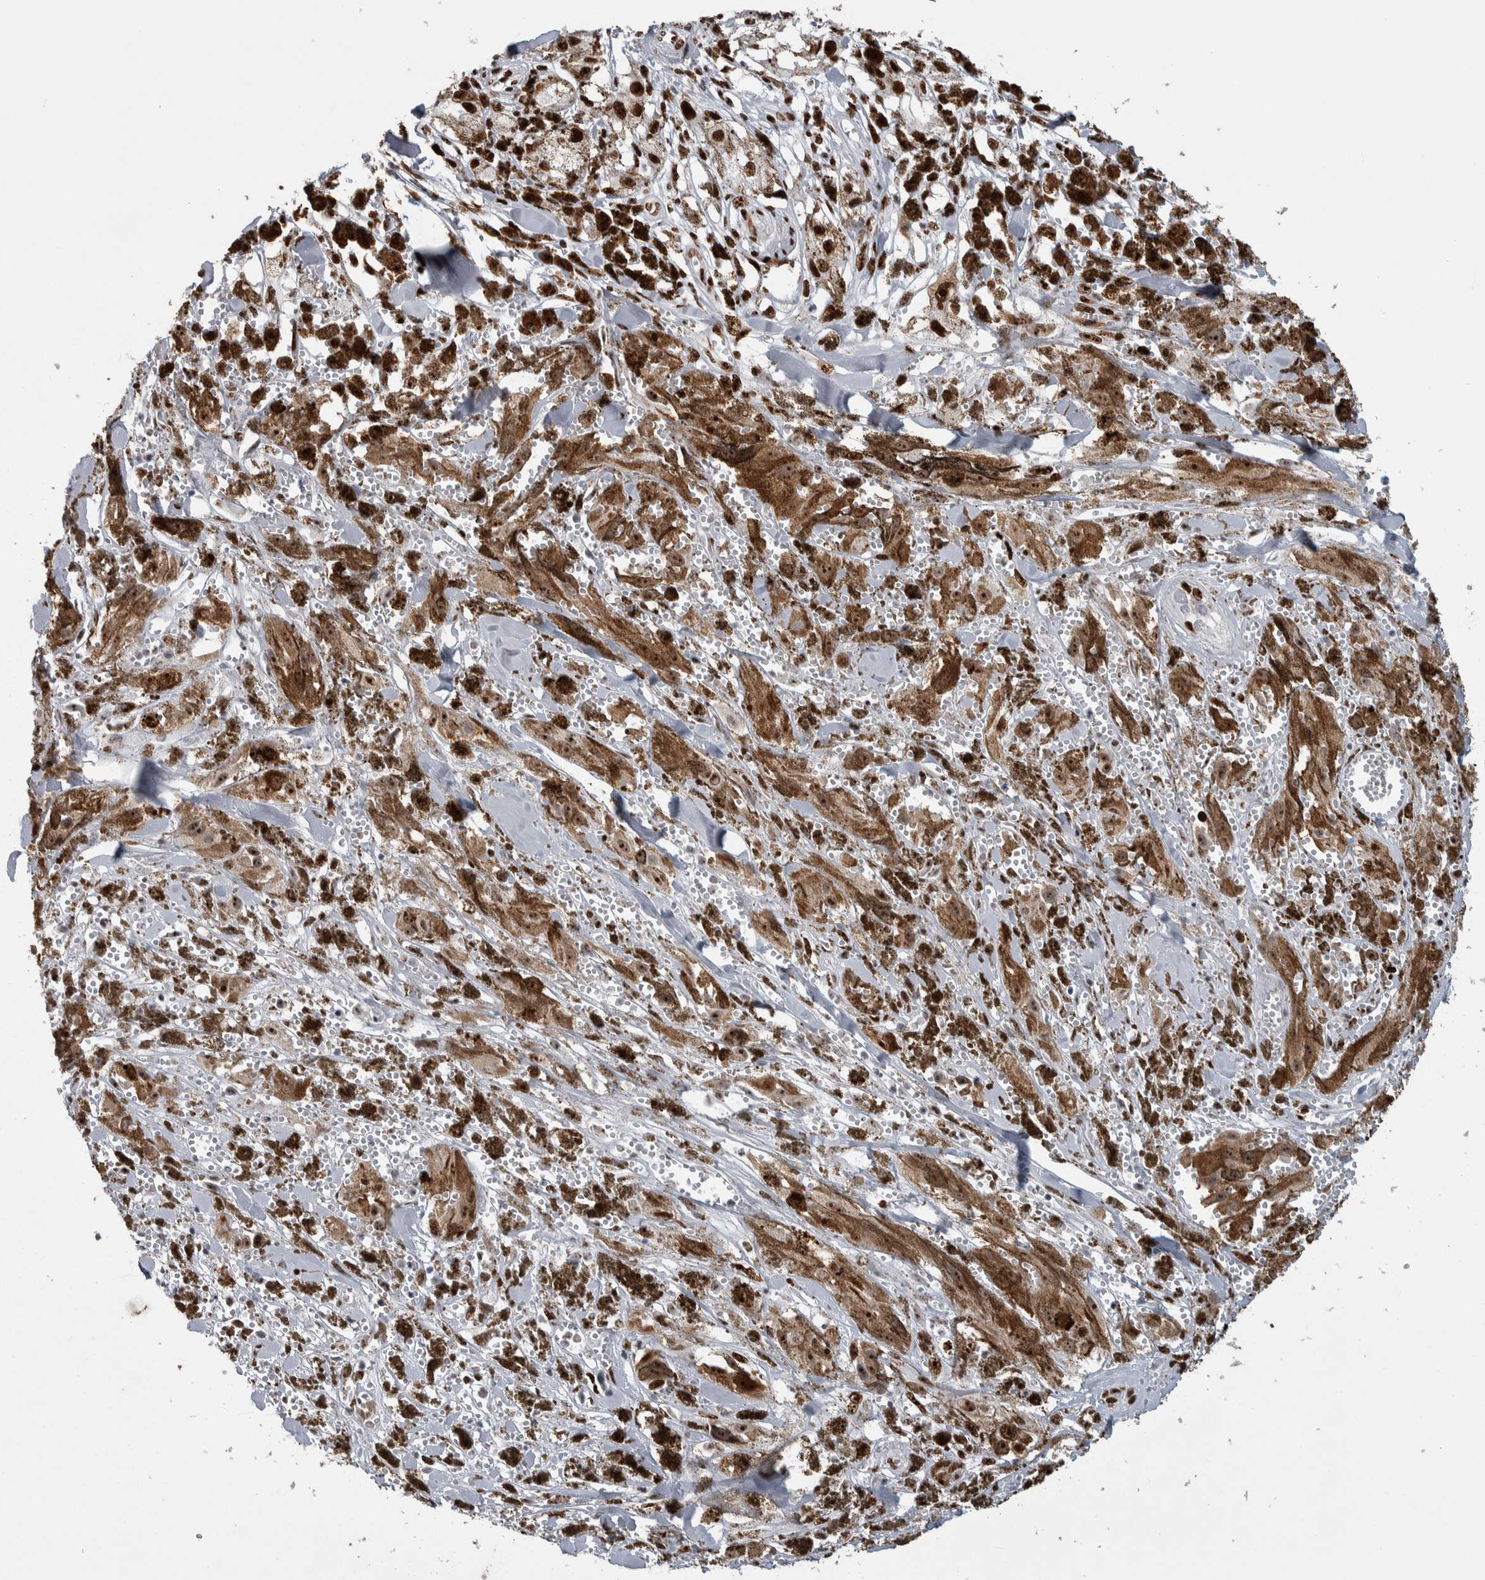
{"staining": {"intensity": "strong", "quantity": ">75%", "location": "nuclear"}, "tissue": "melanoma", "cell_type": "Tumor cells", "image_type": "cancer", "snomed": [{"axis": "morphology", "description": "Malignant melanoma, NOS"}, {"axis": "topography", "description": "Skin"}], "caption": "About >75% of tumor cells in human melanoma reveal strong nuclear protein staining as visualized by brown immunohistochemical staining.", "gene": "NCL", "patient": {"sex": "male", "age": 88}}